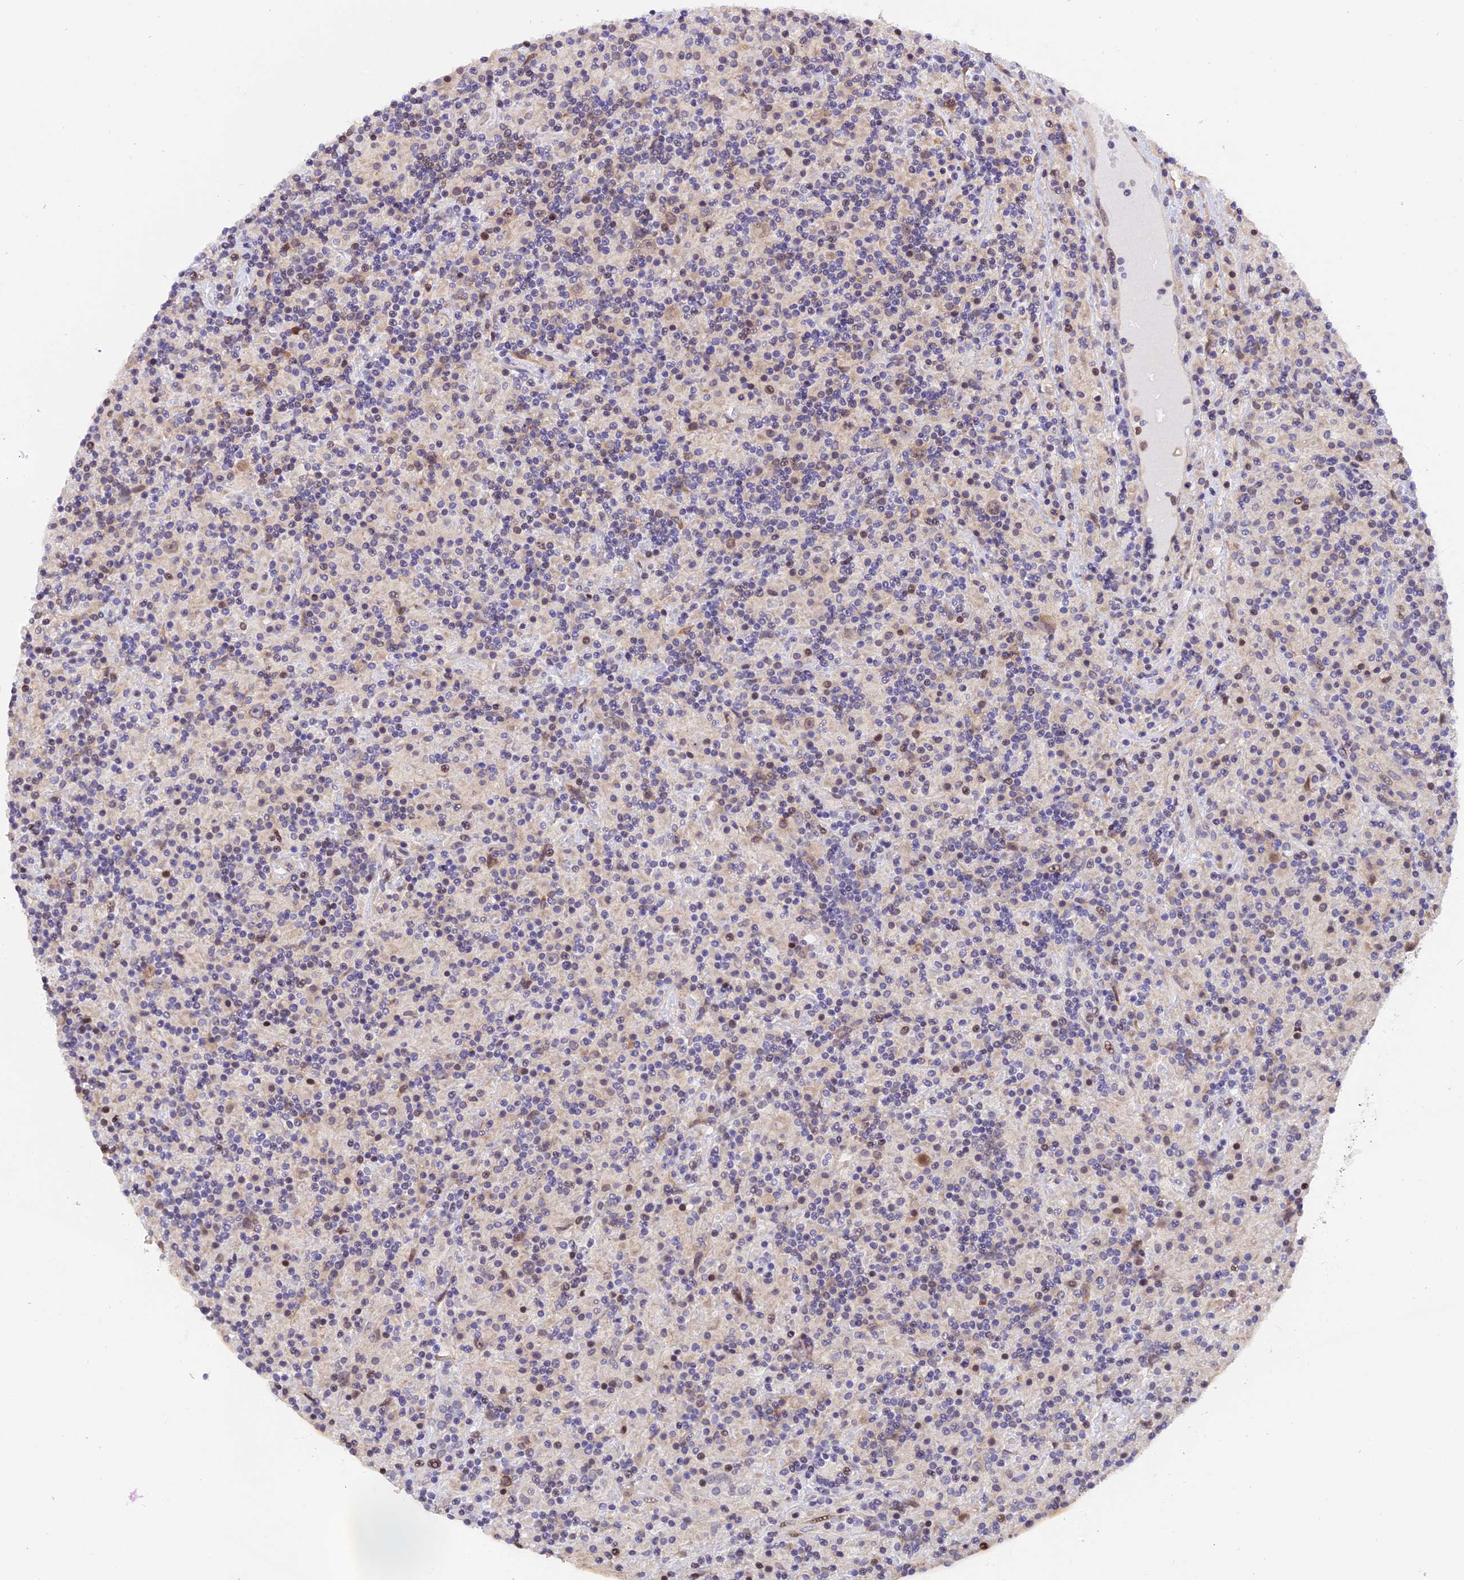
{"staining": {"intensity": "negative", "quantity": "none", "location": "none"}, "tissue": "lymphoma", "cell_type": "Tumor cells", "image_type": "cancer", "snomed": [{"axis": "morphology", "description": "Hodgkin's disease, NOS"}, {"axis": "topography", "description": "Lymph node"}], "caption": "Hodgkin's disease was stained to show a protein in brown. There is no significant staining in tumor cells. (Brightfield microscopy of DAB immunohistochemistry (IHC) at high magnification).", "gene": "HERPUD1", "patient": {"sex": "male", "age": 70}}